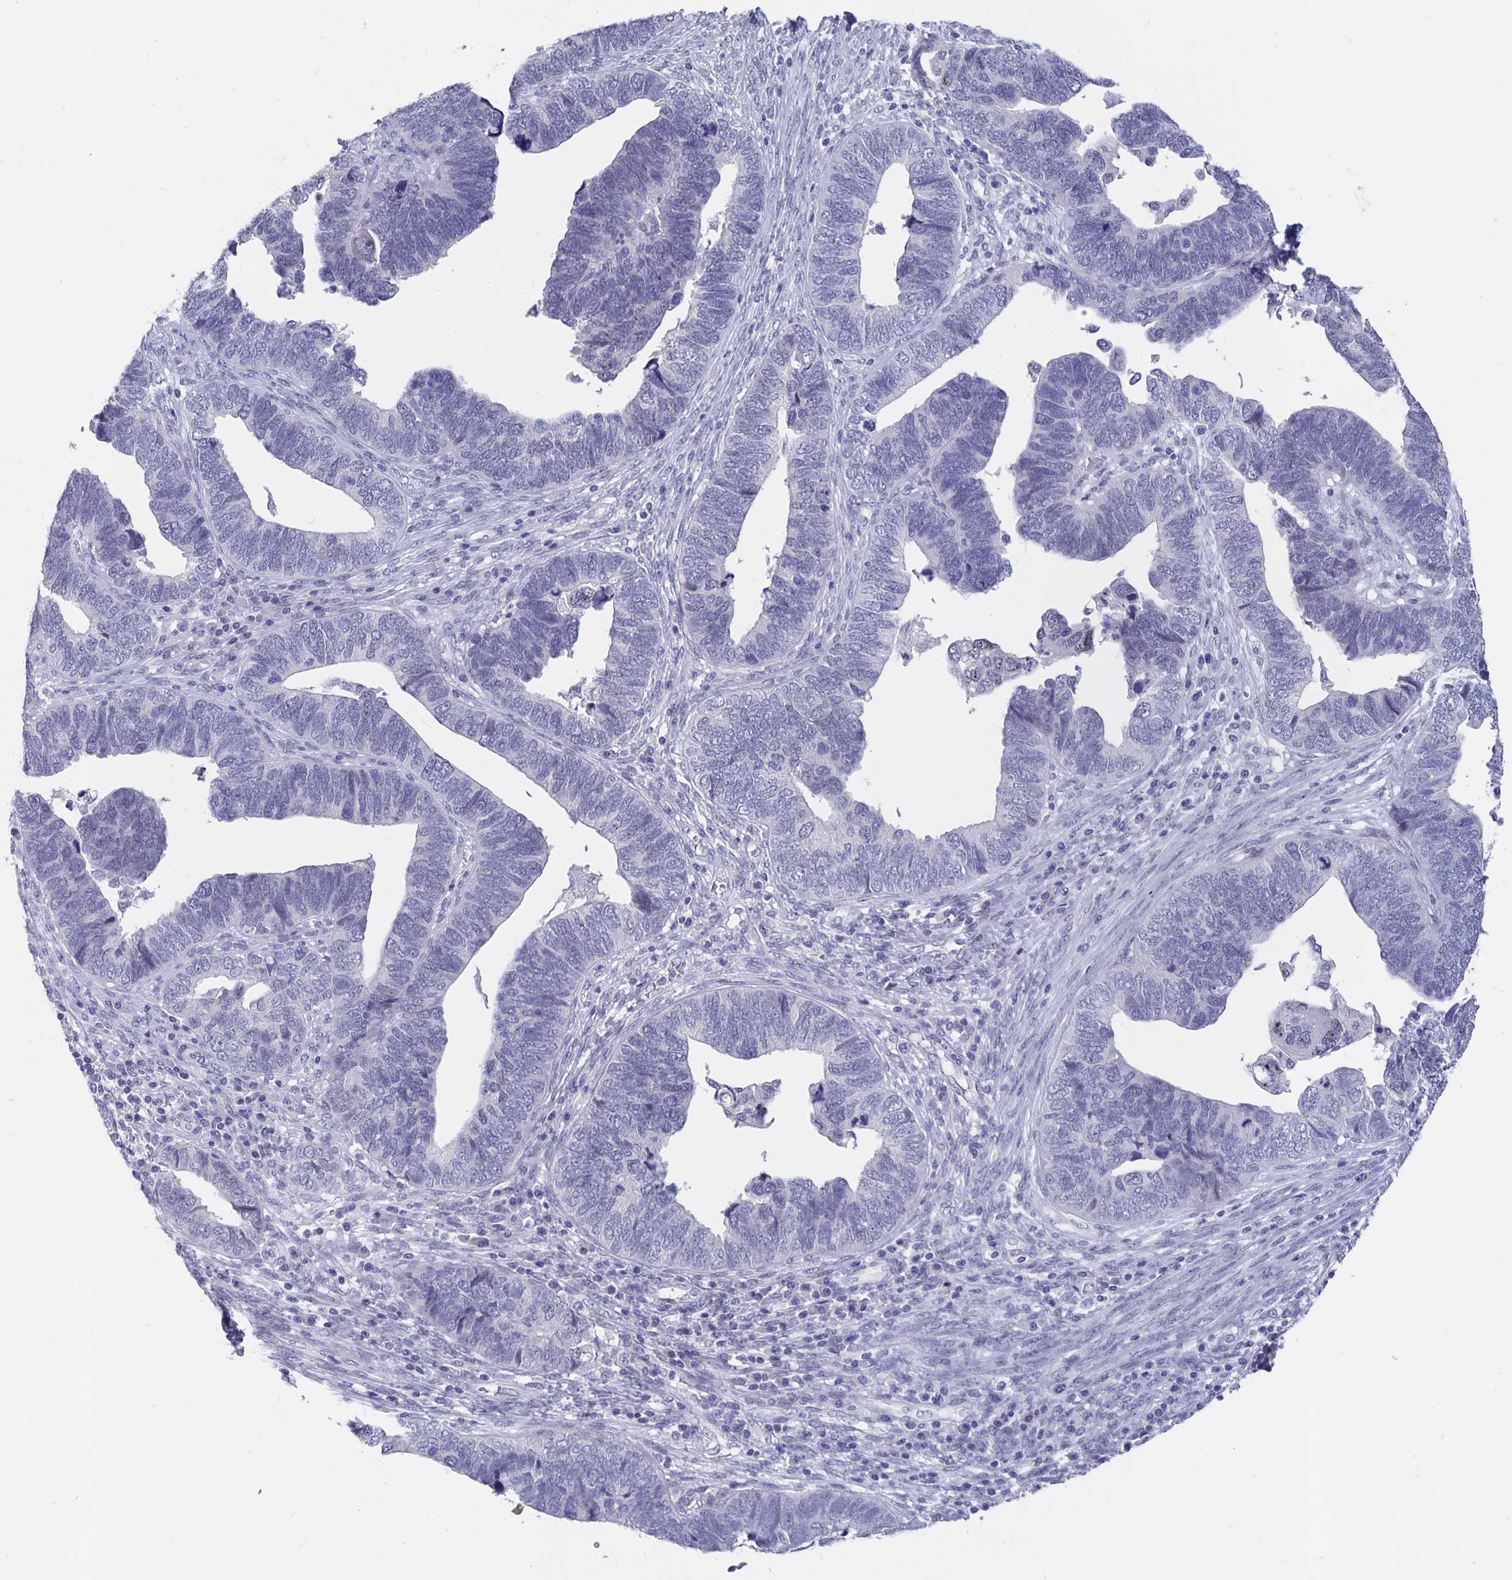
{"staining": {"intensity": "negative", "quantity": "none", "location": "none"}, "tissue": "endometrial cancer", "cell_type": "Tumor cells", "image_type": "cancer", "snomed": [{"axis": "morphology", "description": "Adenocarcinoma, NOS"}, {"axis": "topography", "description": "Endometrium"}], "caption": "The image exhibits no significant positivity in tumor cells of endometrial cancer (adenocarcinoma).", "gene": "SMOC1", "patient": {"sex": "female", "age": 79}}